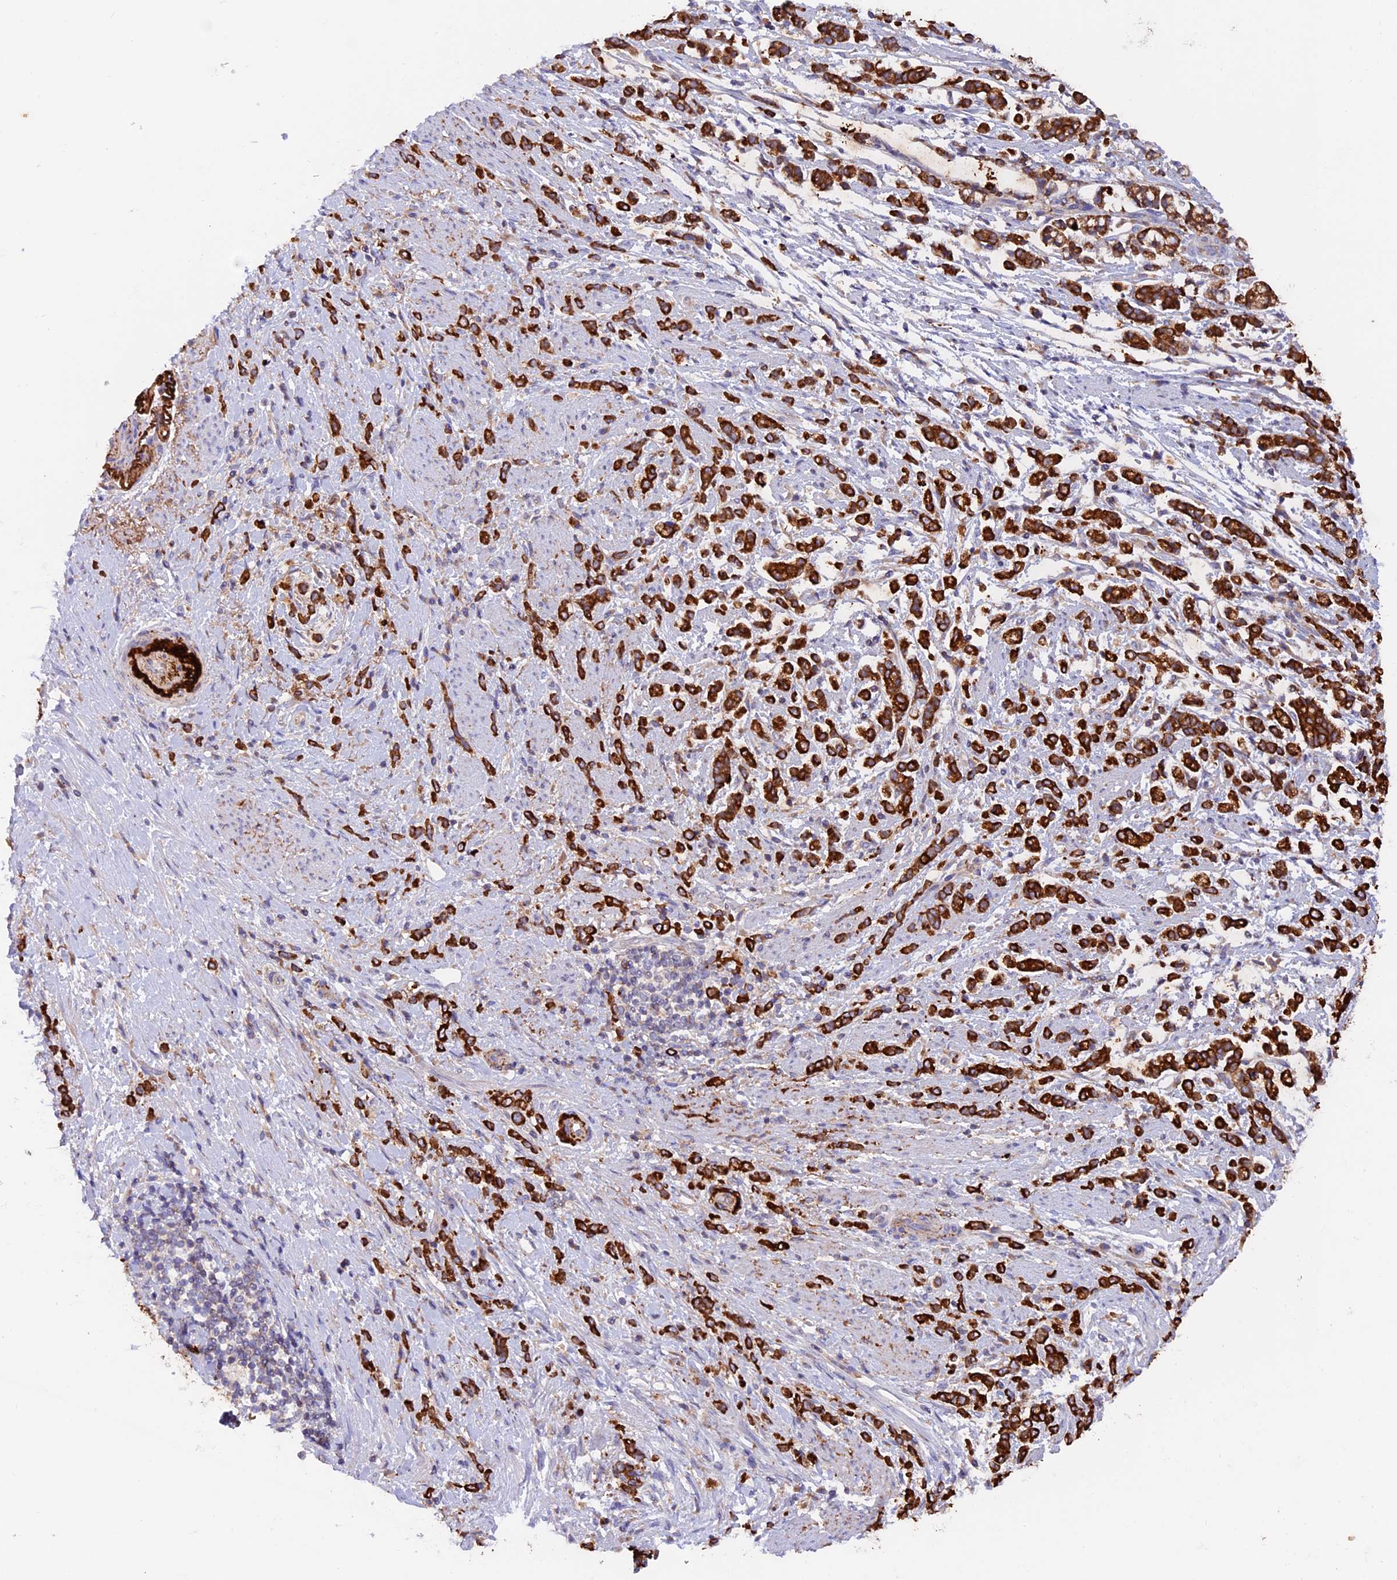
{"staining": {"intensity": "strong", "quantity": ">75%", "location": "cytoplasmic/membranous"}, "tissue": "stomach cancer", "cell_type": "Tumor cells", "image_type": "cancer", "snomed": [{"axis": "morphology", "description": "Adenocarcinoma, NOS"}, {"axis": "topography", "description": "Stomach"}], "caption": "The histopathology image displays staining of stomach adenocarcinoma, revealing strong cytoplasmic/membranous protein positivity (brown color) within tumor cells.", "gene": "PTPN9", "patient": {"sex": "female", "age": 60}}